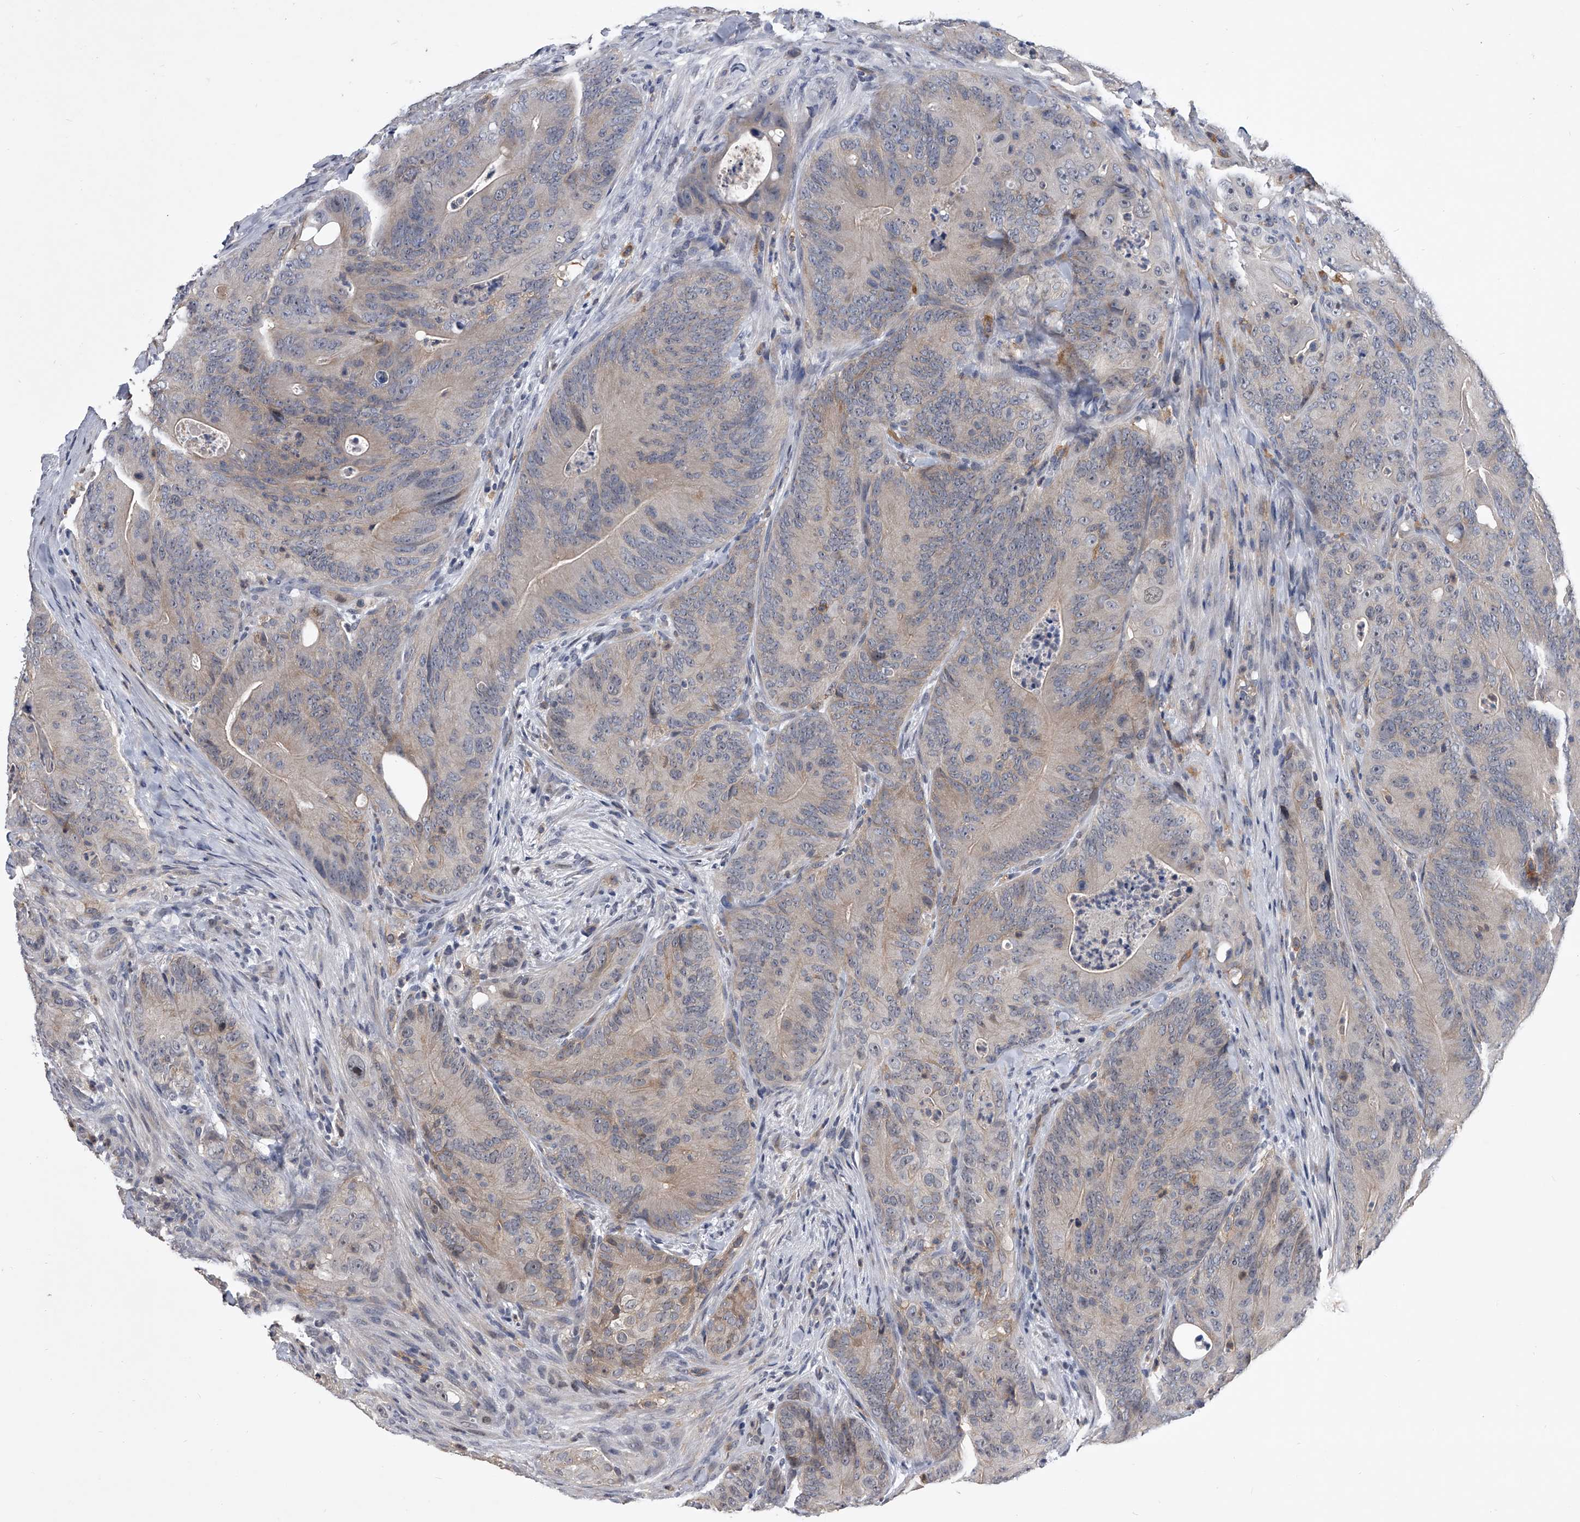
{"staining": {"intensity": "negative", "quantity": "none", "location": "none"}, "tissue": "colorectal cancer", "cell_type": "Tumor cells", "image_type": "cancer", "snomed": [{"axis": "morphology", "description": "Normal tissue, NOS"}, {"axis": "topography", "description": "Colon"}], "caption": "Image shows no significant protein expression in tumor cells of colorectal cancer.", "gene": "MAP4K3", "patient": {"sex": "female", "age": 82}}